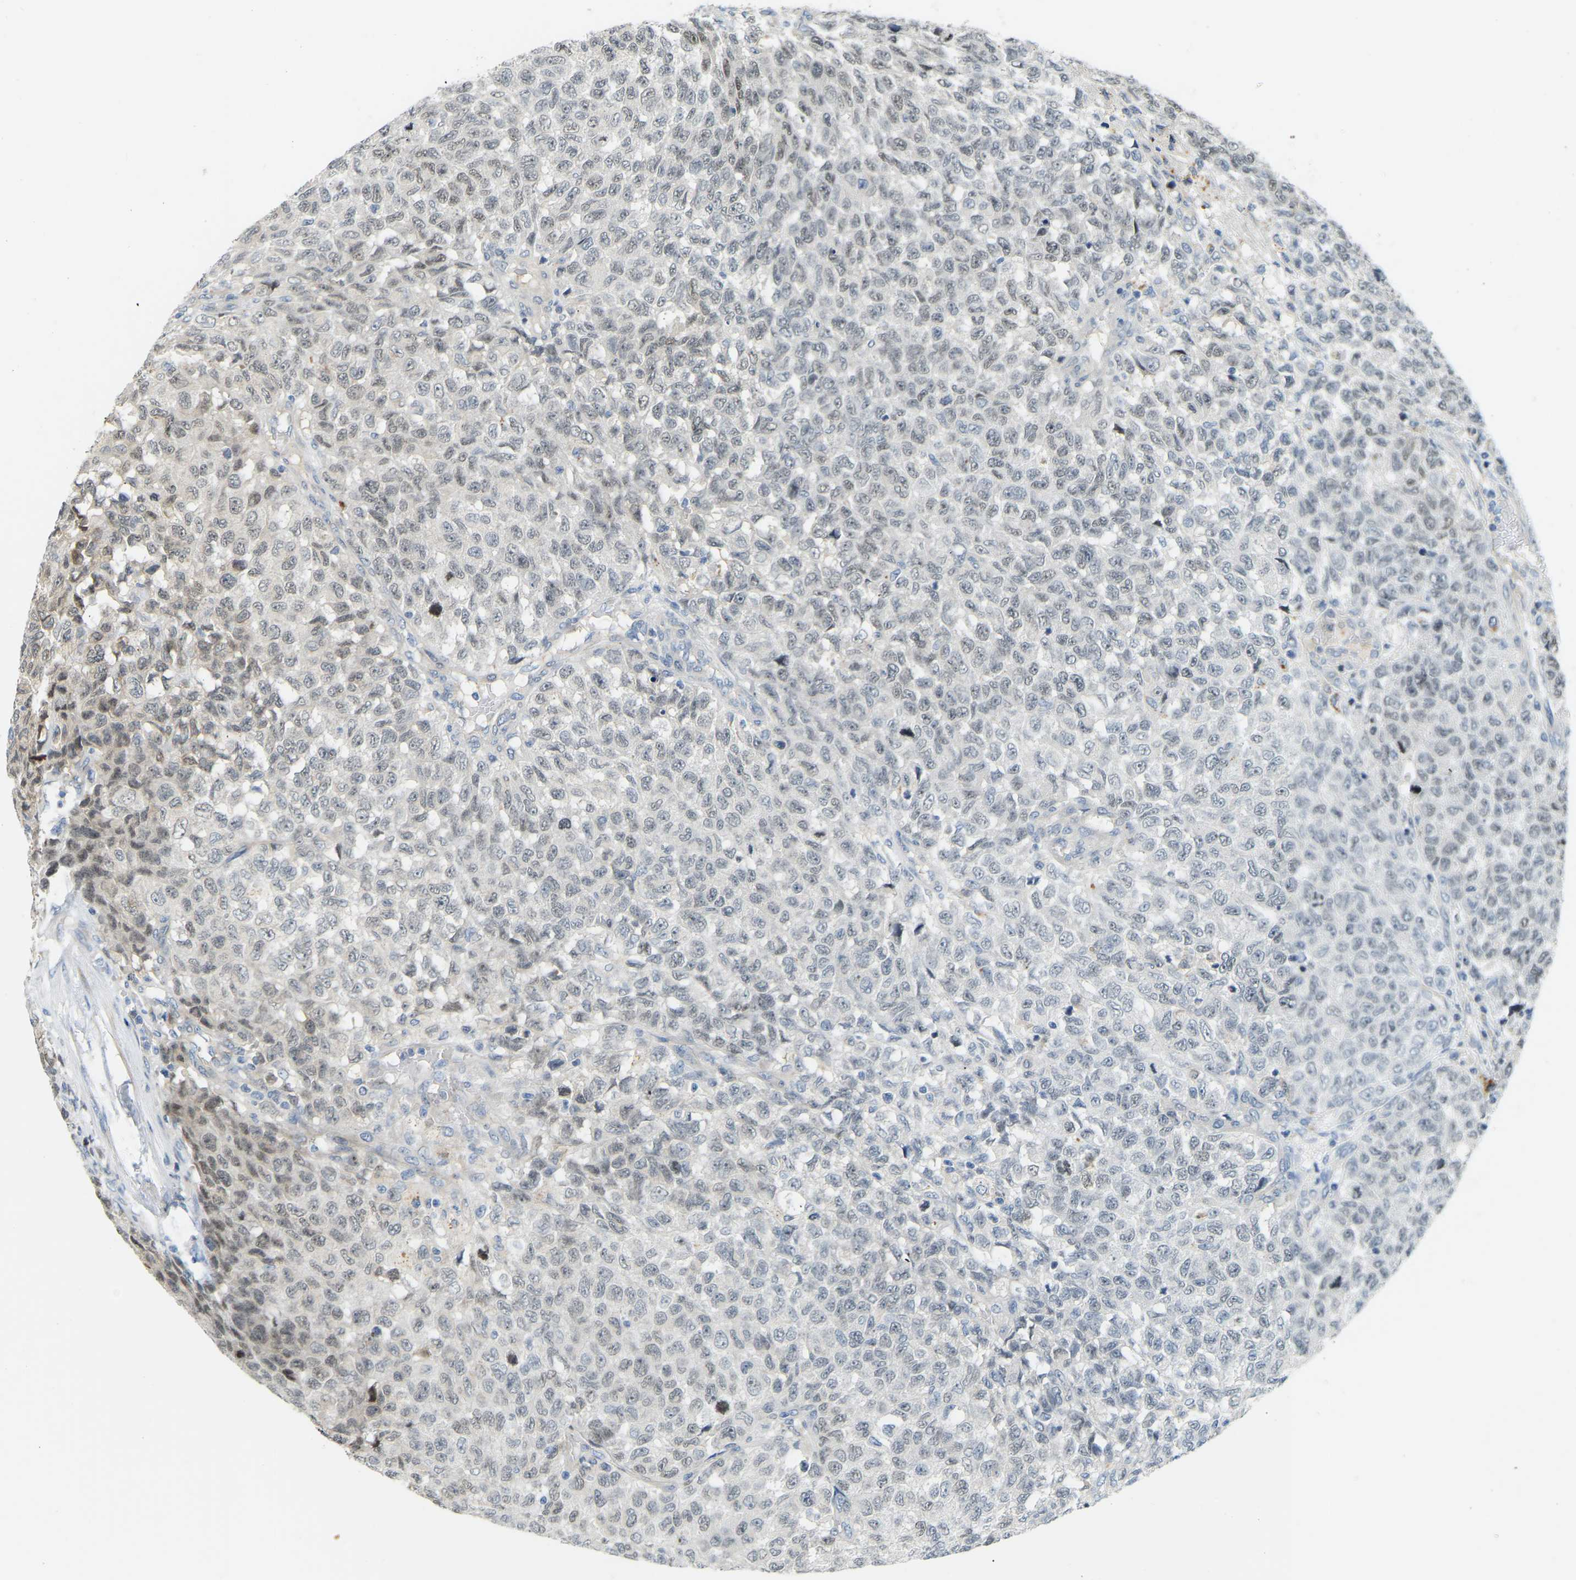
{"staining": {"intensity": "weak", "quantity": "<25%", "location": "nuclear"}, "tissue": "testis cancer", "cell_type": "Tumor cells", "image_type": "cancer", "snomed": [{"axis": "morphology", "description": "Seminoma, NOS"}, {"axis": "topography", "description": "Testis"}], "caption": "Tumor cells show no significant protein expression in seminoma (testis).", "gene": "NME8", "patient": {"sex": "male", "age": 59}}